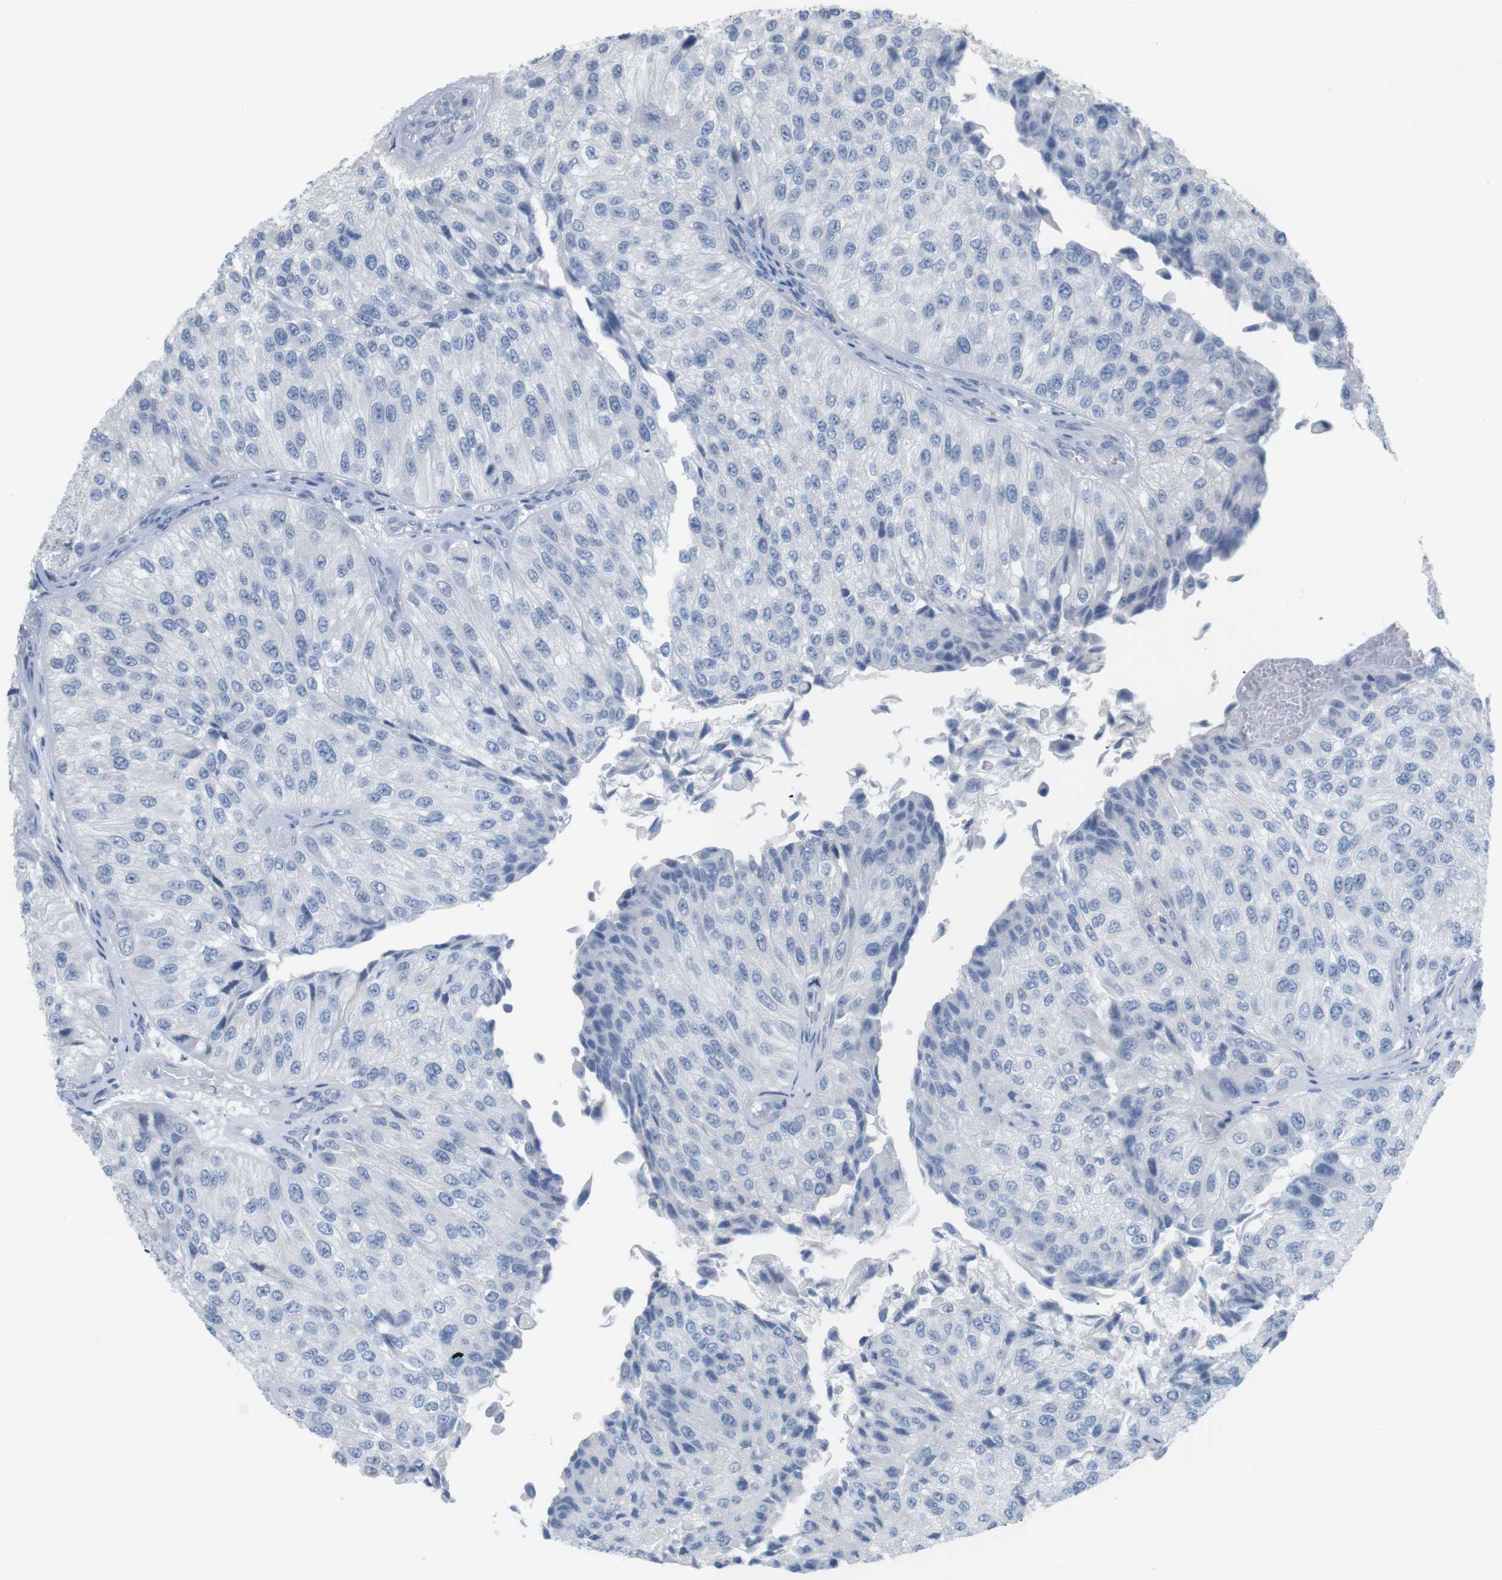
{"staining": {"intensity": "negative", "quantity": "none", "location": "none"}, "tissue": "urothelial cancer", "cell_type": "Tumor cells", "image_type": "cancer", "snomed": [{"axis": "morphology", "description": "Urothelial carcinoma, High grade"}, {"axis": "topography", "description": "Kidney"}, {"axis": "topography", "description": "Urinary bladder"}], "caption": "Immunohistochemistry histopathology image of neoplastic tissue: urothelial cancer stained with DAB (3,3'-diaminobenzidine) demonstrates no significant protein expression in tumor cells.", "gene": "HBG2", "patient": {"sex": "male", "age": 77}}